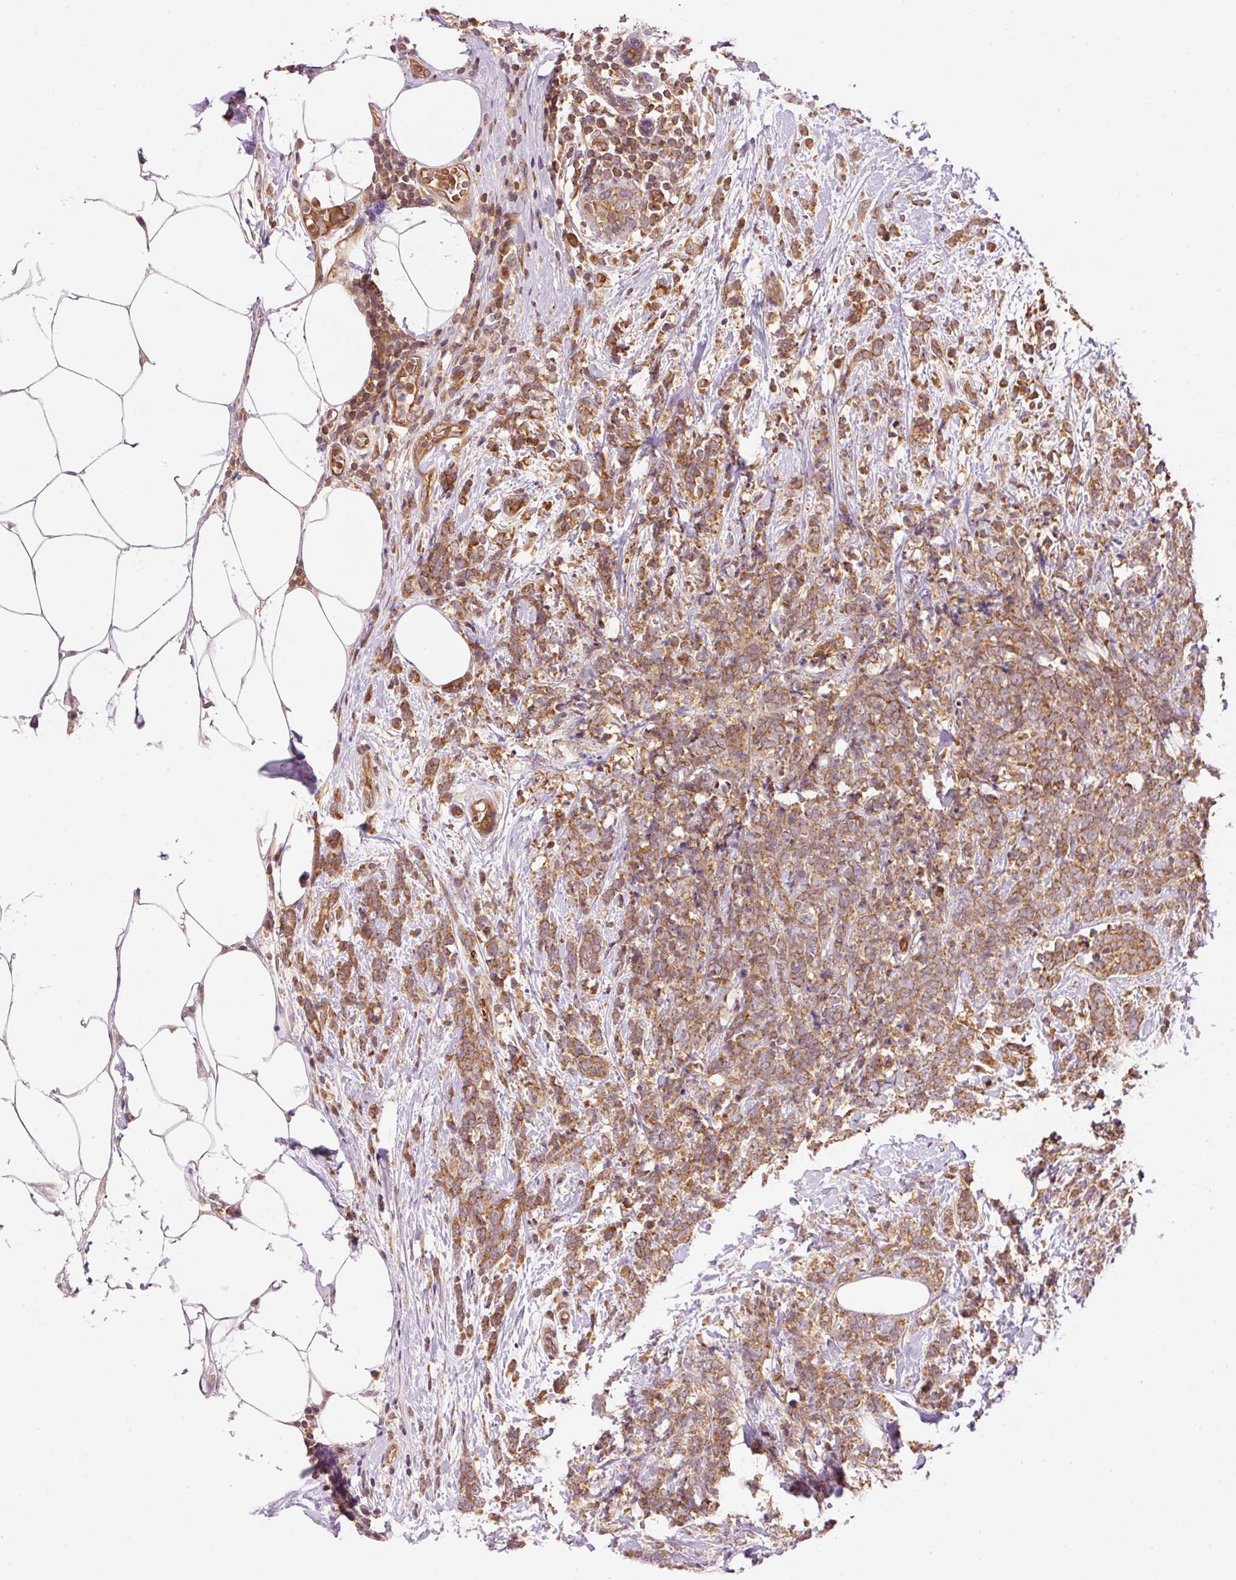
{"staining": {"intensity": "moderate", "quantity": ">75%", "location": "cytoplasmic/membranous"}, "tissue": "breast cancer", "cell_type": "Tumor cells", "image_type": "cancer", "snomed": [{"axis": "morphology", "description": "Lobular carcinoma"}, {"axis": "topography", "description": "Breast"}], "caption": "This is an image of immunohistochemistry (IHC) staining of lobular carcinoma (breast), which shows moderate positivity in the cytoplasmic/membranous of tumor cells.", "gene": "ADCY4", "patient": {"sex": "female", "age": 58}}